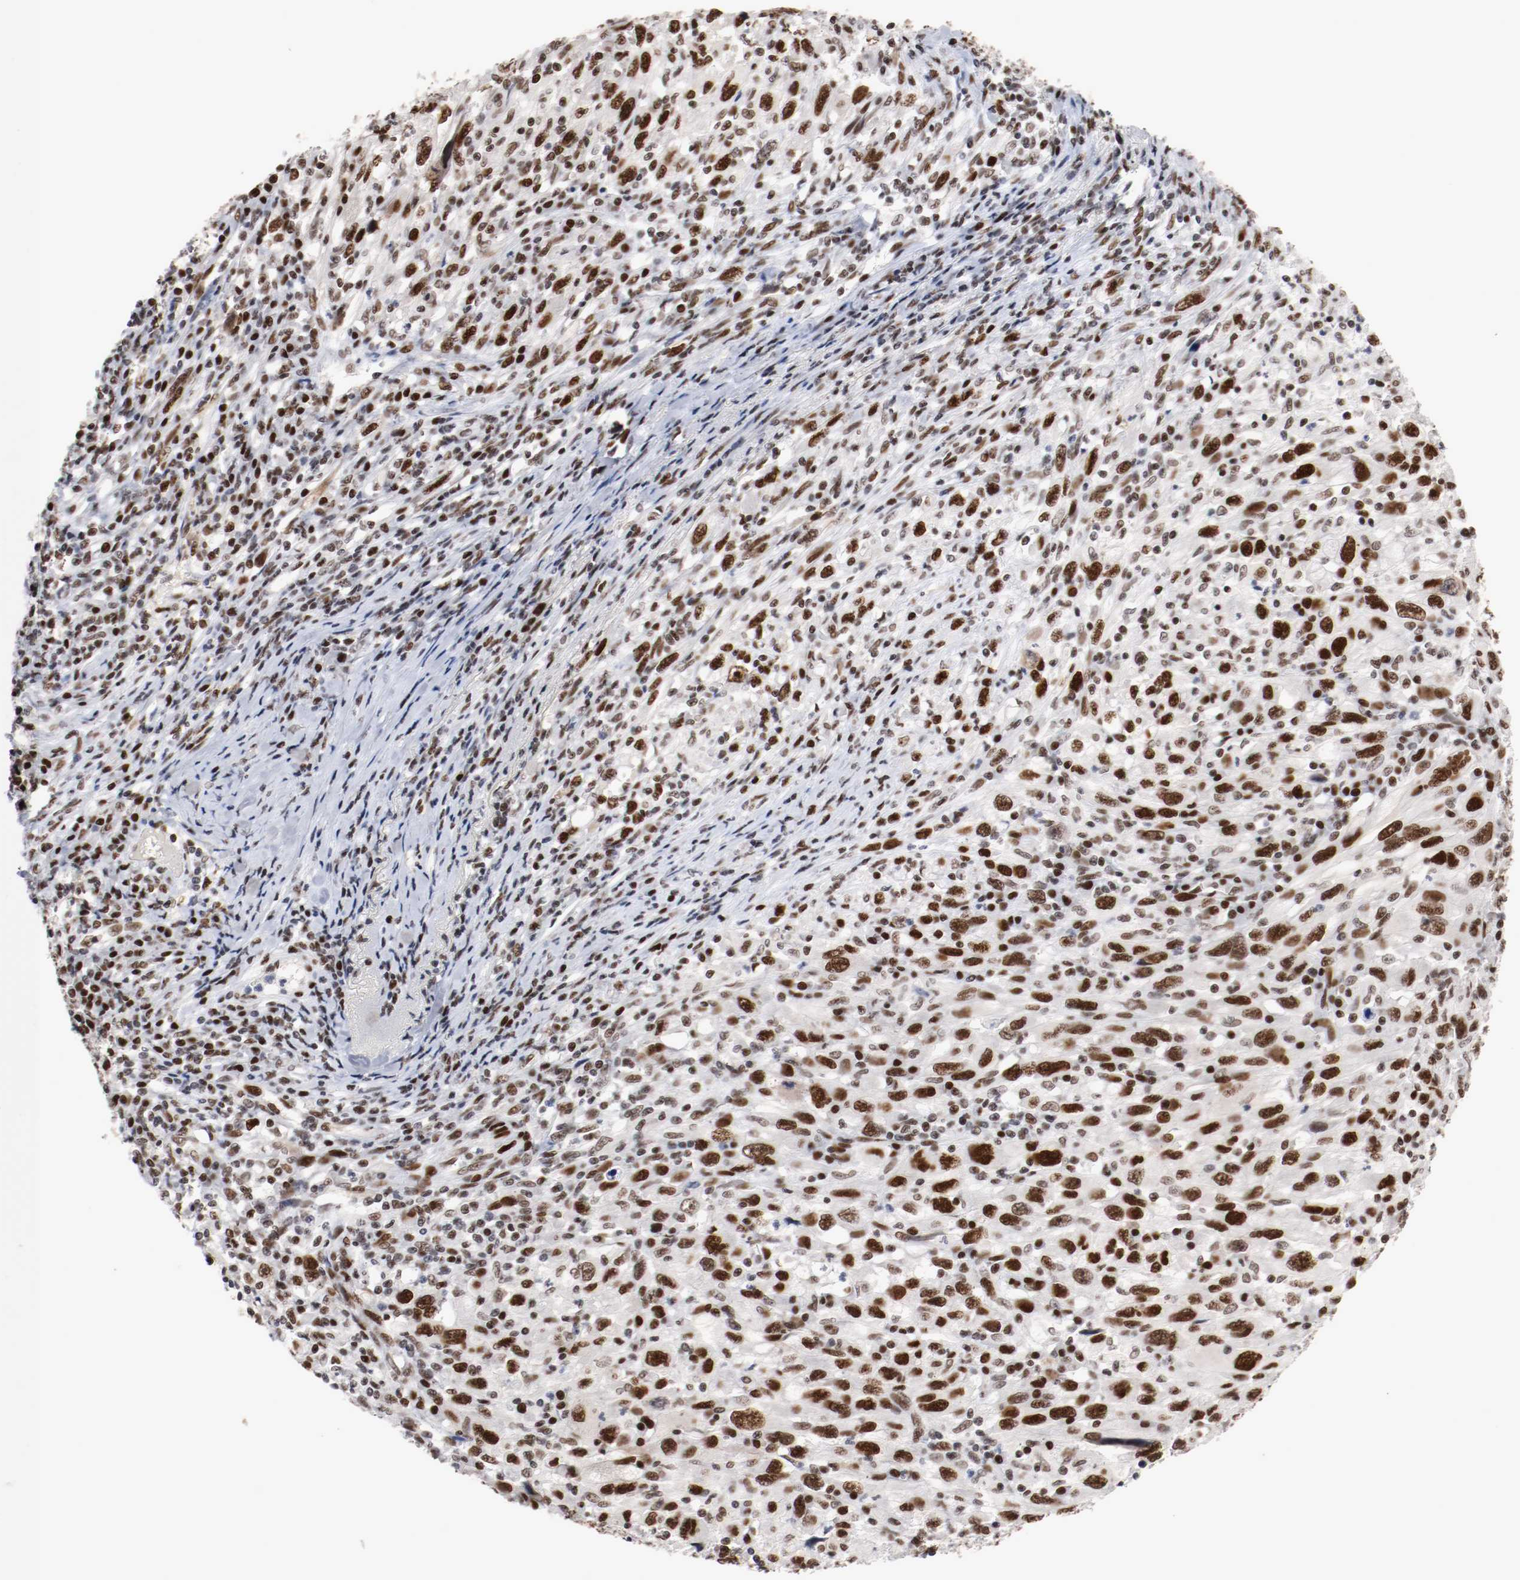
{"staining": {"intensity": "strong", "quantity": ">75%", "location": "nuclear"}, "tissue": "melanoma", "cell_type": "Tumor cells", "image_type": "cancer", "snomed": [{"axis": "morphology", "description": "Malignant melanoma, Metastatic site"}, {"axis": "topography", "description": "Skin"}], "caption": "A photomicrograph showing strong nuclear staining in about >75% of tumor cells in melanoma, as visualized by brown immunohistochemical staining.", "gene": "MEF2D", "patient": {"sex": "female", "age": 56}}